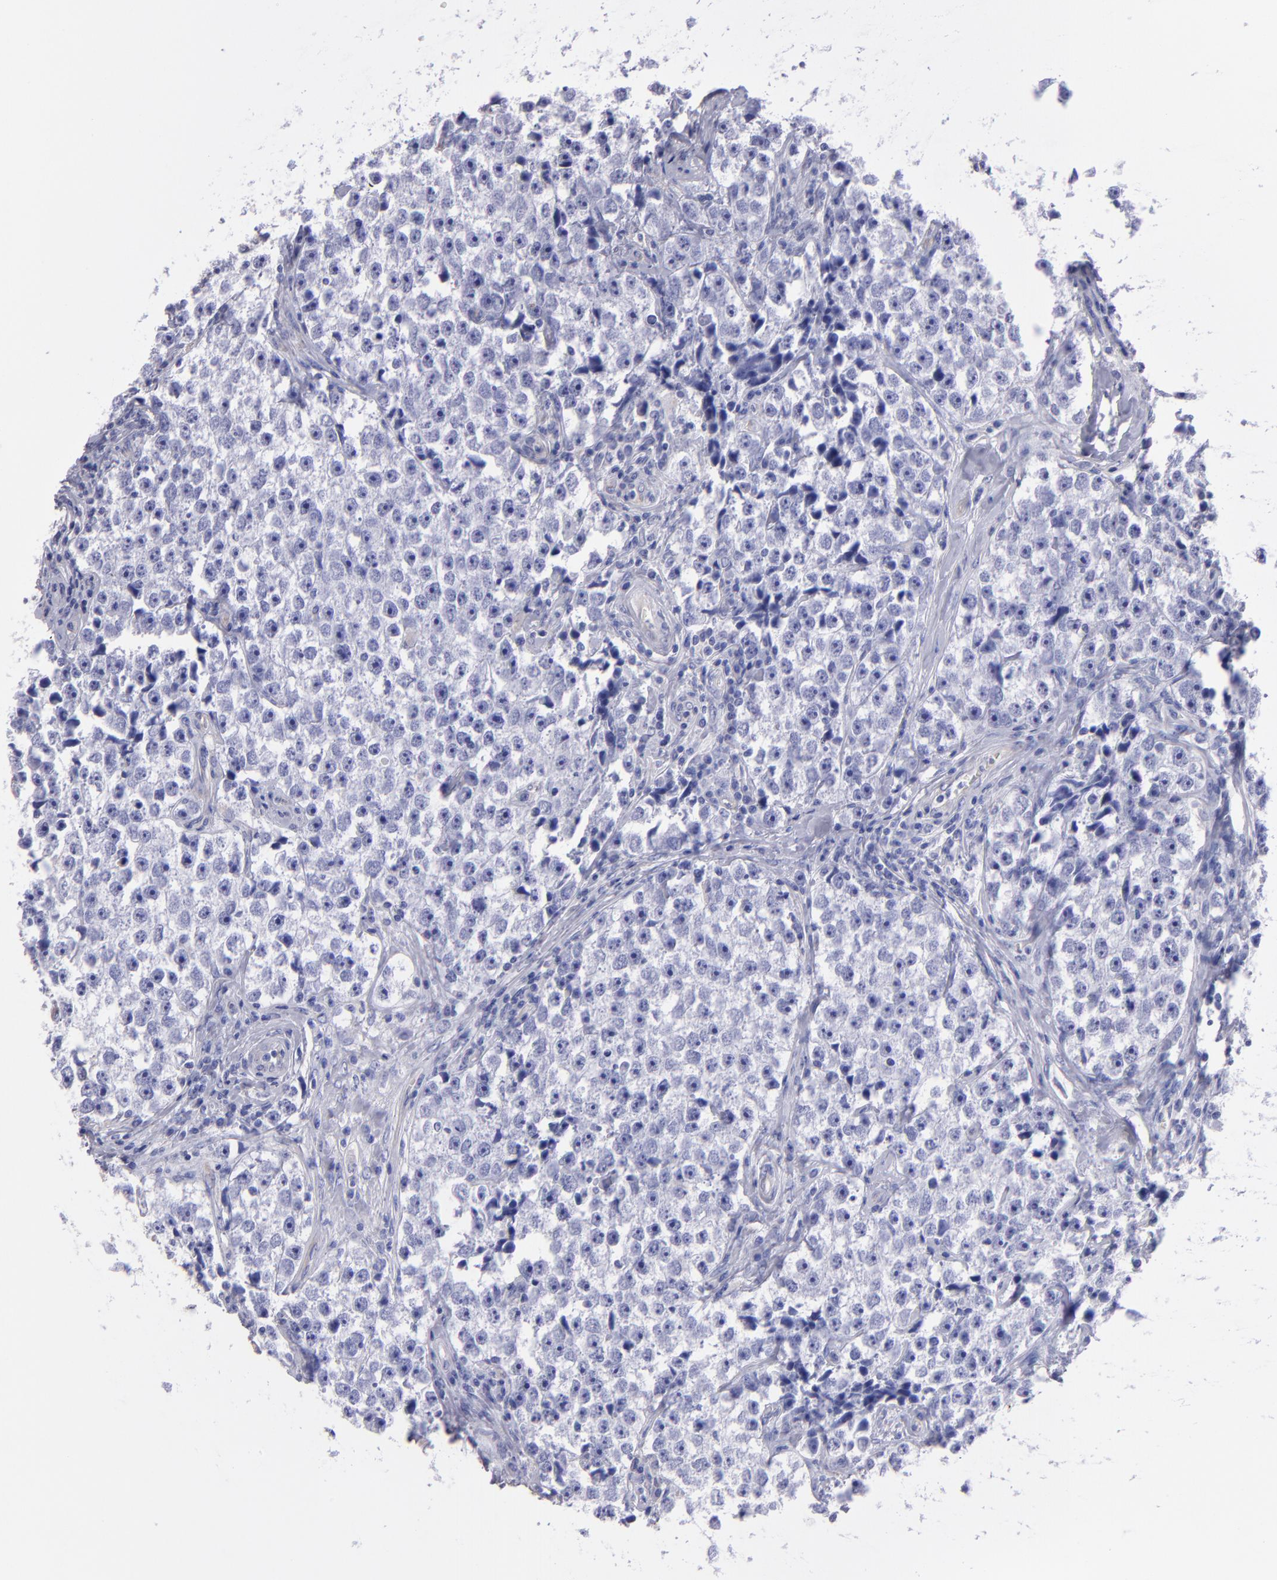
{"staining": {"intensity": "negative", "quantity": "none", "location": "none"}, "tissue": "testis cancer", "cell_type": "Tumor cells", "image_type": "cancer", "snomed": [{"axis": "morphology", "description": "Seminoma, NOS"}, {"axis": "topography", "description": "Testis"}], "caption": "Immunohistochemistry photomicrograph of neoplastic tissue: human testis cancer stained with DAB (3,3'-diaminobenzidine) displays no significant protein staining in tumor cells.", "gene": "TG", "patient": {"sex": "male", "age": 32}}